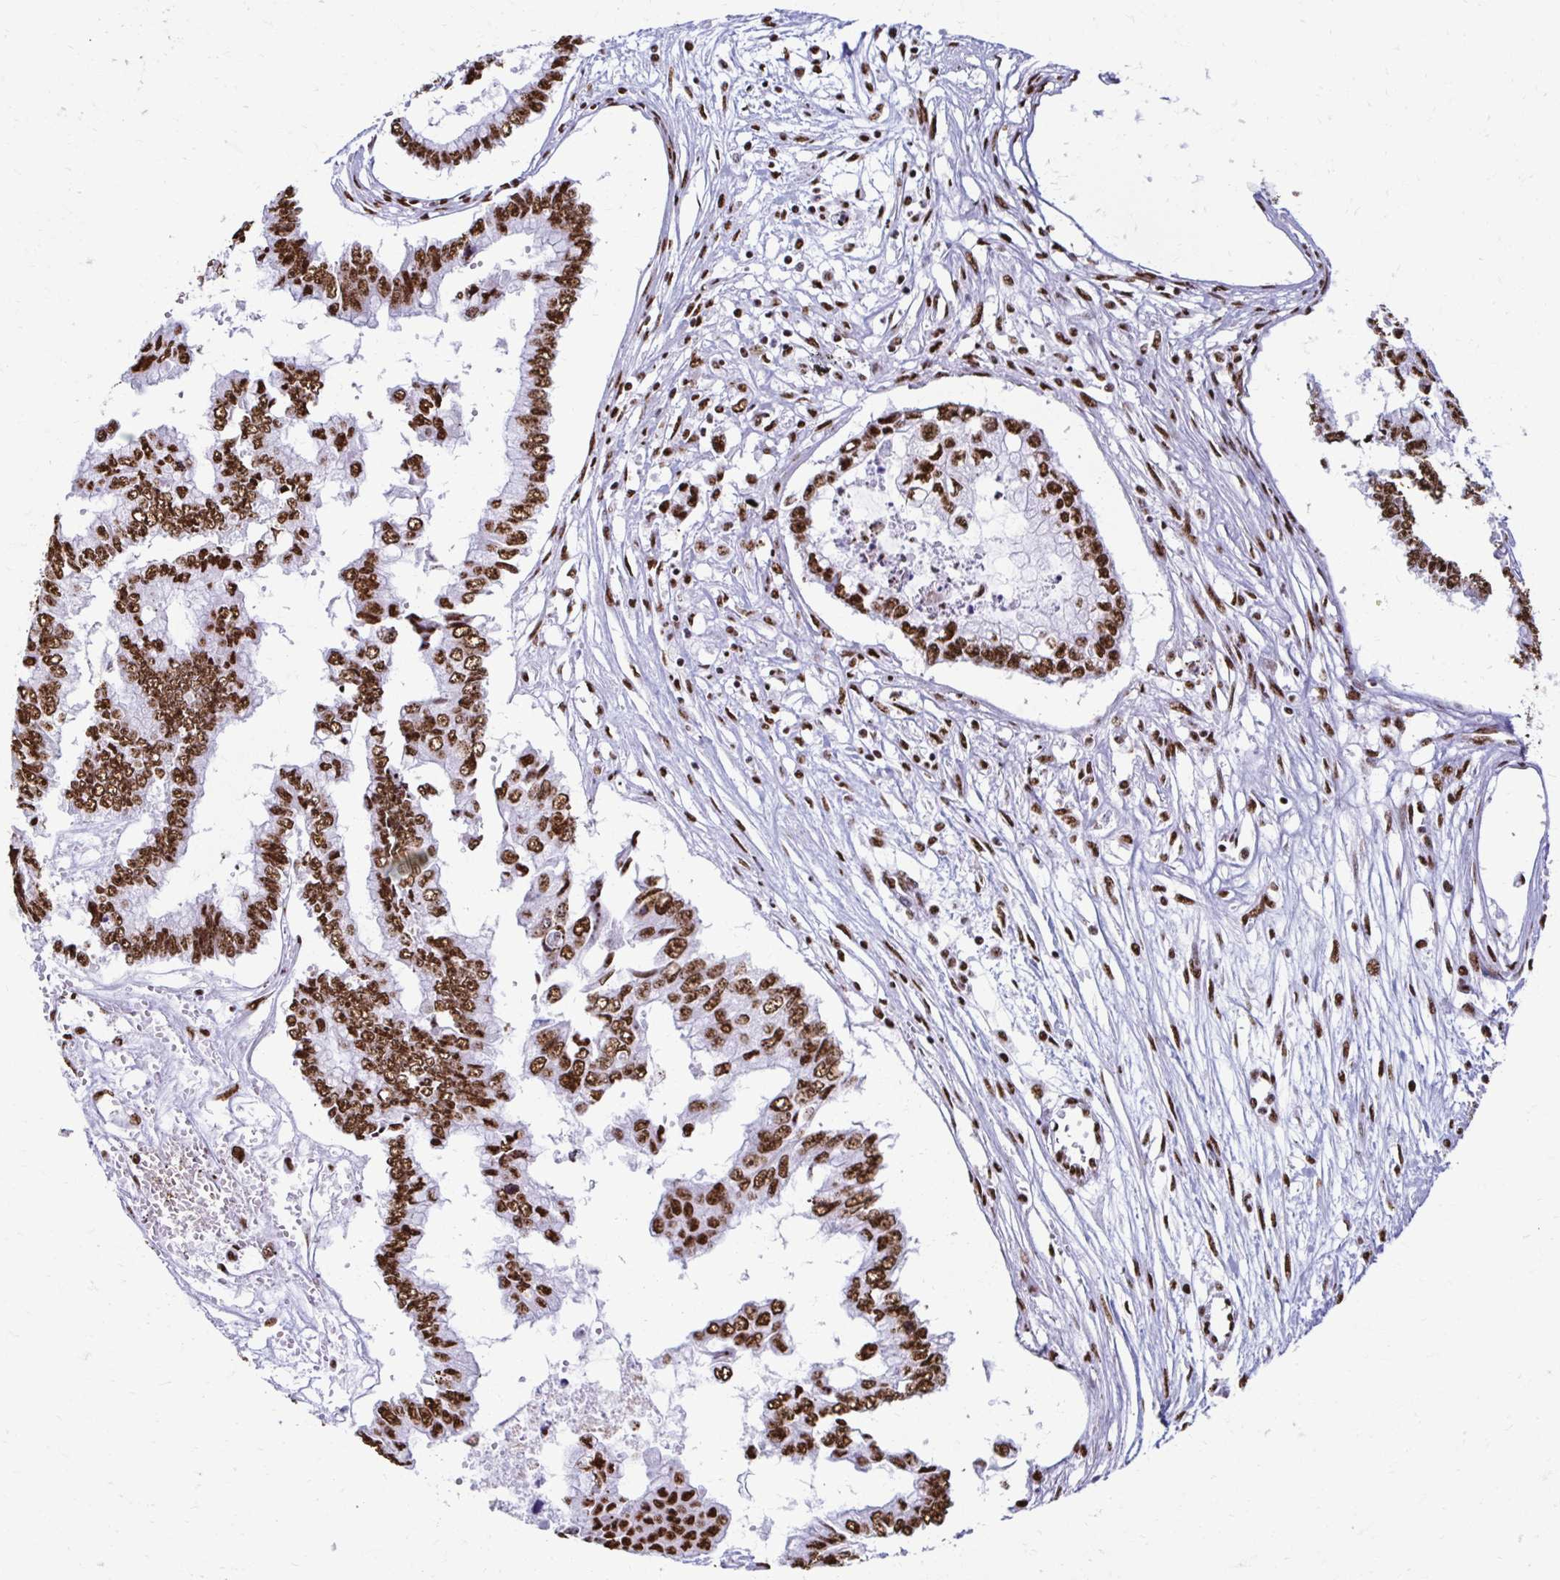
{"staining": {"intensity": "strong", "quantity": ">75%", "location": "nuclear"}, "tissue": "ovarian cancer", "cell_type": "Tumor cells", "image_type": "cancer", "snomed": [{"axis": "morphology", "description": "Cystadenocarcinoma, mucinous, NOS"}, {"axis": "topography", "description": "Ovary"}], "caption": "The histopathology image displays staining of ovarian mucinous cystadenocarcinoma, revealing strong nuclear protein positivity (brown color) within tumor cells. Using DAB (3,3'-diaminobenzidine) (brown) and hematoxylin (blue) stains, captured at high magnification using brightfield microscopy.", "gene": "NONO", "patient": {"sex": "female", "age": 72}}